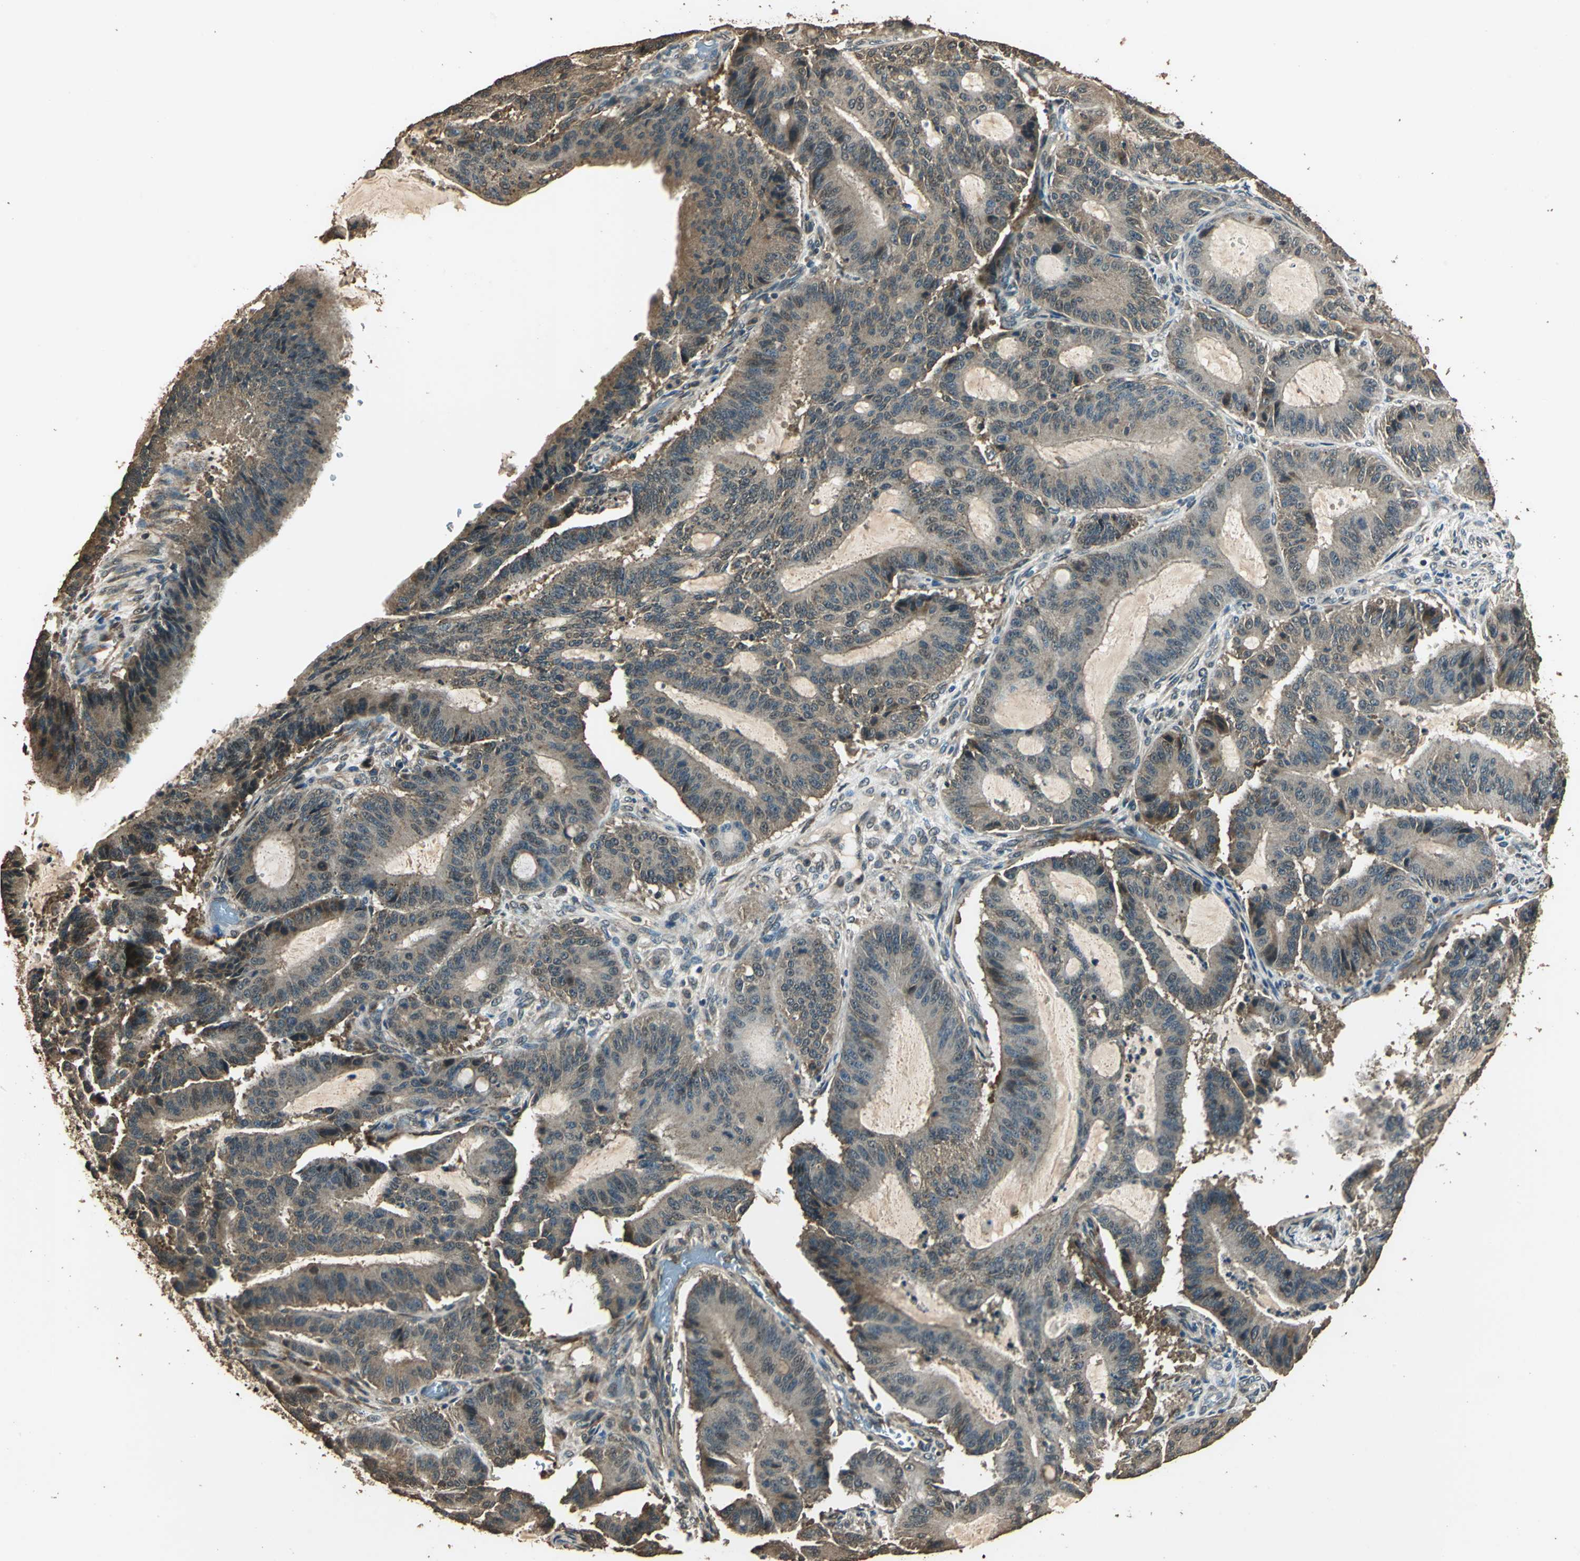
{"staining": {"intensity": "moderate", "quantity": ">75%", "location": "cytoplasmic/membranous"}, "tissue": "liver cancer", "cell_type": "Tumor cells", "image_type": "cancer", "snomed": [{"axis": "morphology", "description": "Cholangiocarcinoma"}, {"axis": "topography", "description": "Liver"}], "caption": "Moderate cytoplasmic/membranous protein positivity is identified in approximately >75% of tumor cells in liver cholangiocarcinoma.", "gene": "TMPRSS4", "patient": {"sex": "female", "age": 73}}